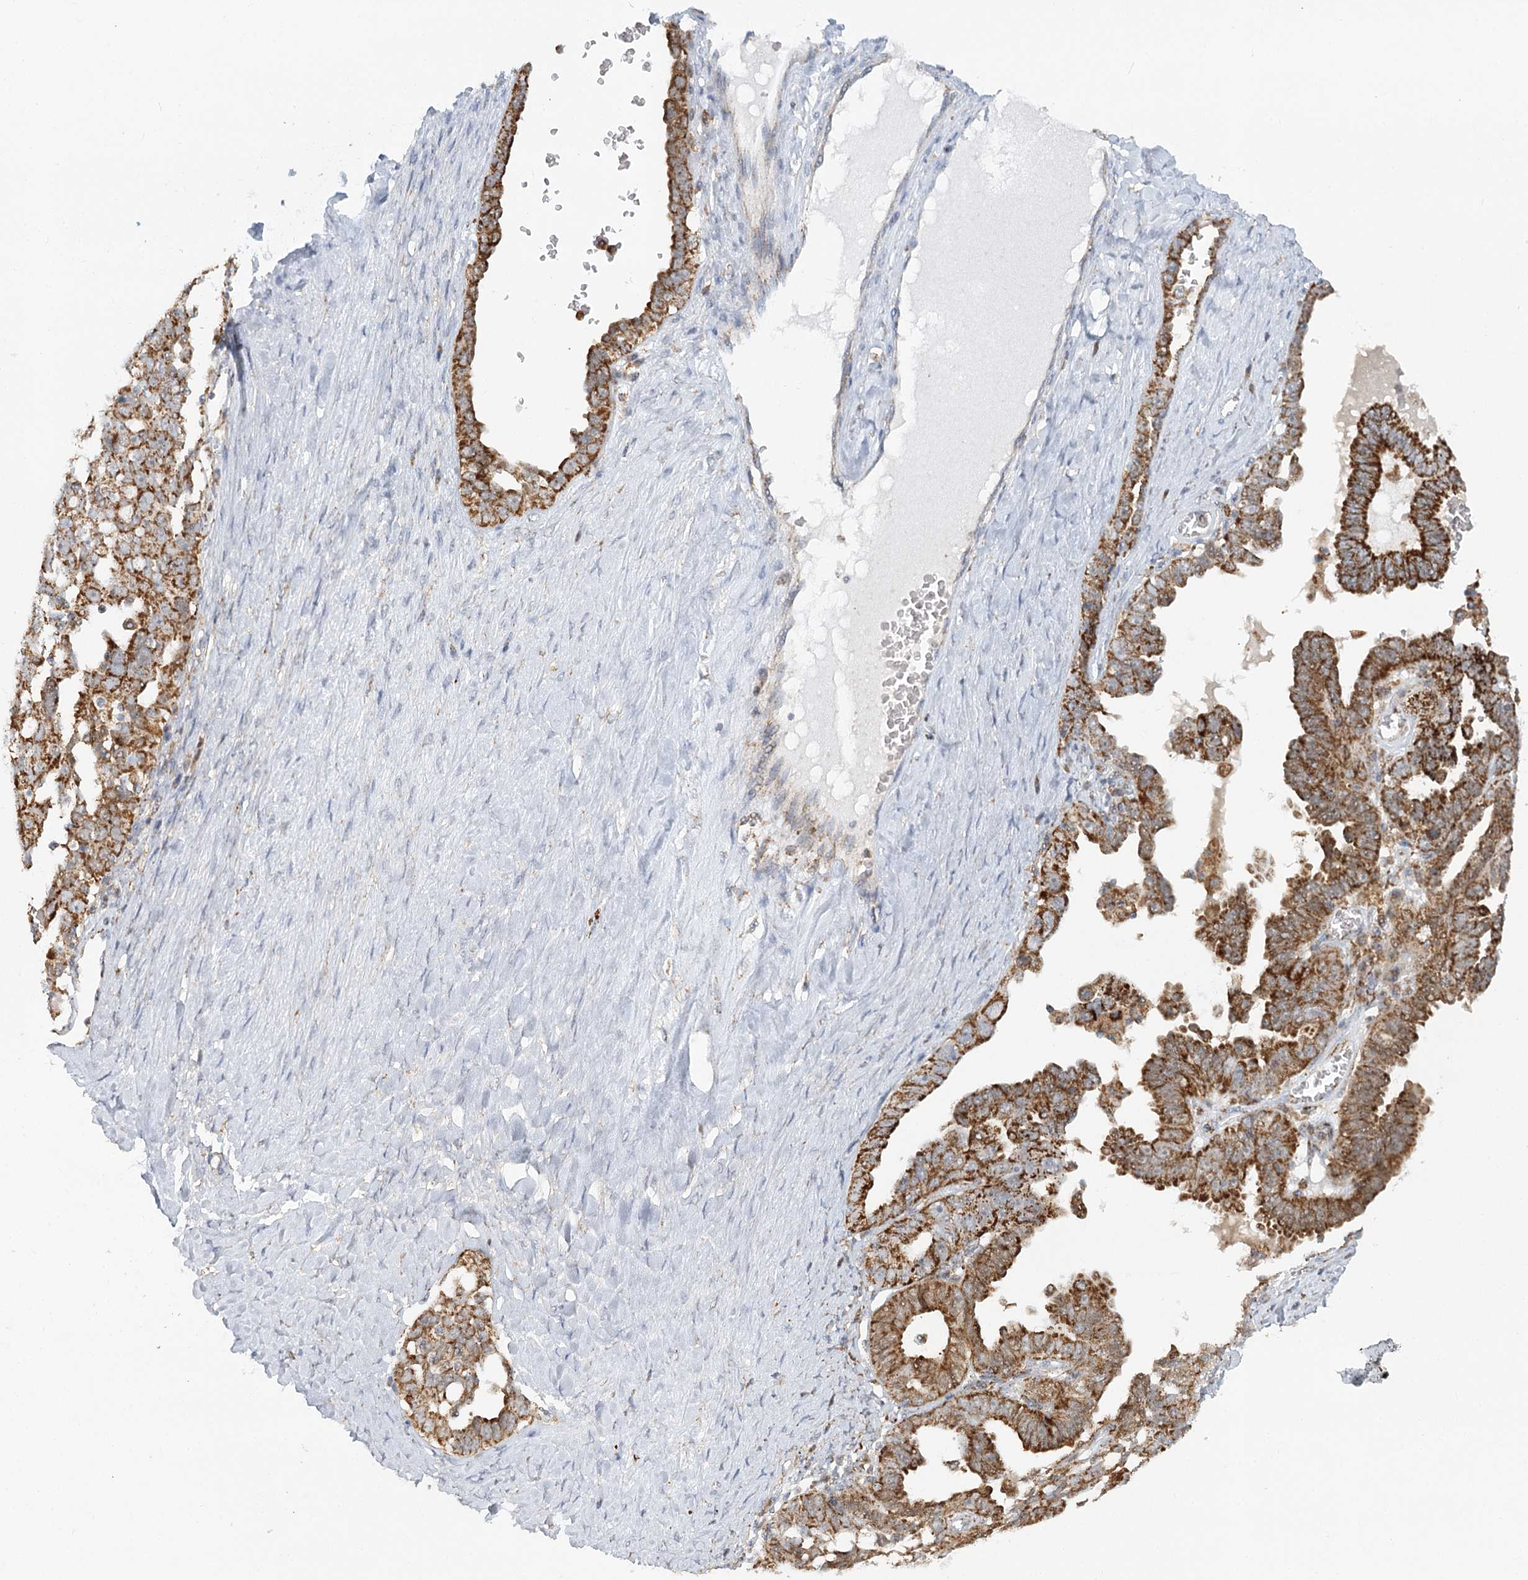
{"staining": {"intensity": "strong", "quantity": ">75%", "location": "cytoplasmic/membranous"}, "tissue": "ovarian cancer", "cell_type": "Tumor cells", "image_type": "cancer", "snomed": [{"axis": "morphology", "description": "Carcinoma, endometroid"}, {"axis": "topography", "description": "Ovary"}], "caption": "Immunohistochemical staining of ovarian endometroid carcinoma shows high levels of strong cytoplasmic/membranous staining in about >75% of tumor cells. (DAB IHC with brightfield microscopy, high magnification).", "gene": "TAS1R1", "patient": {"sex": "female", "age": 62}}